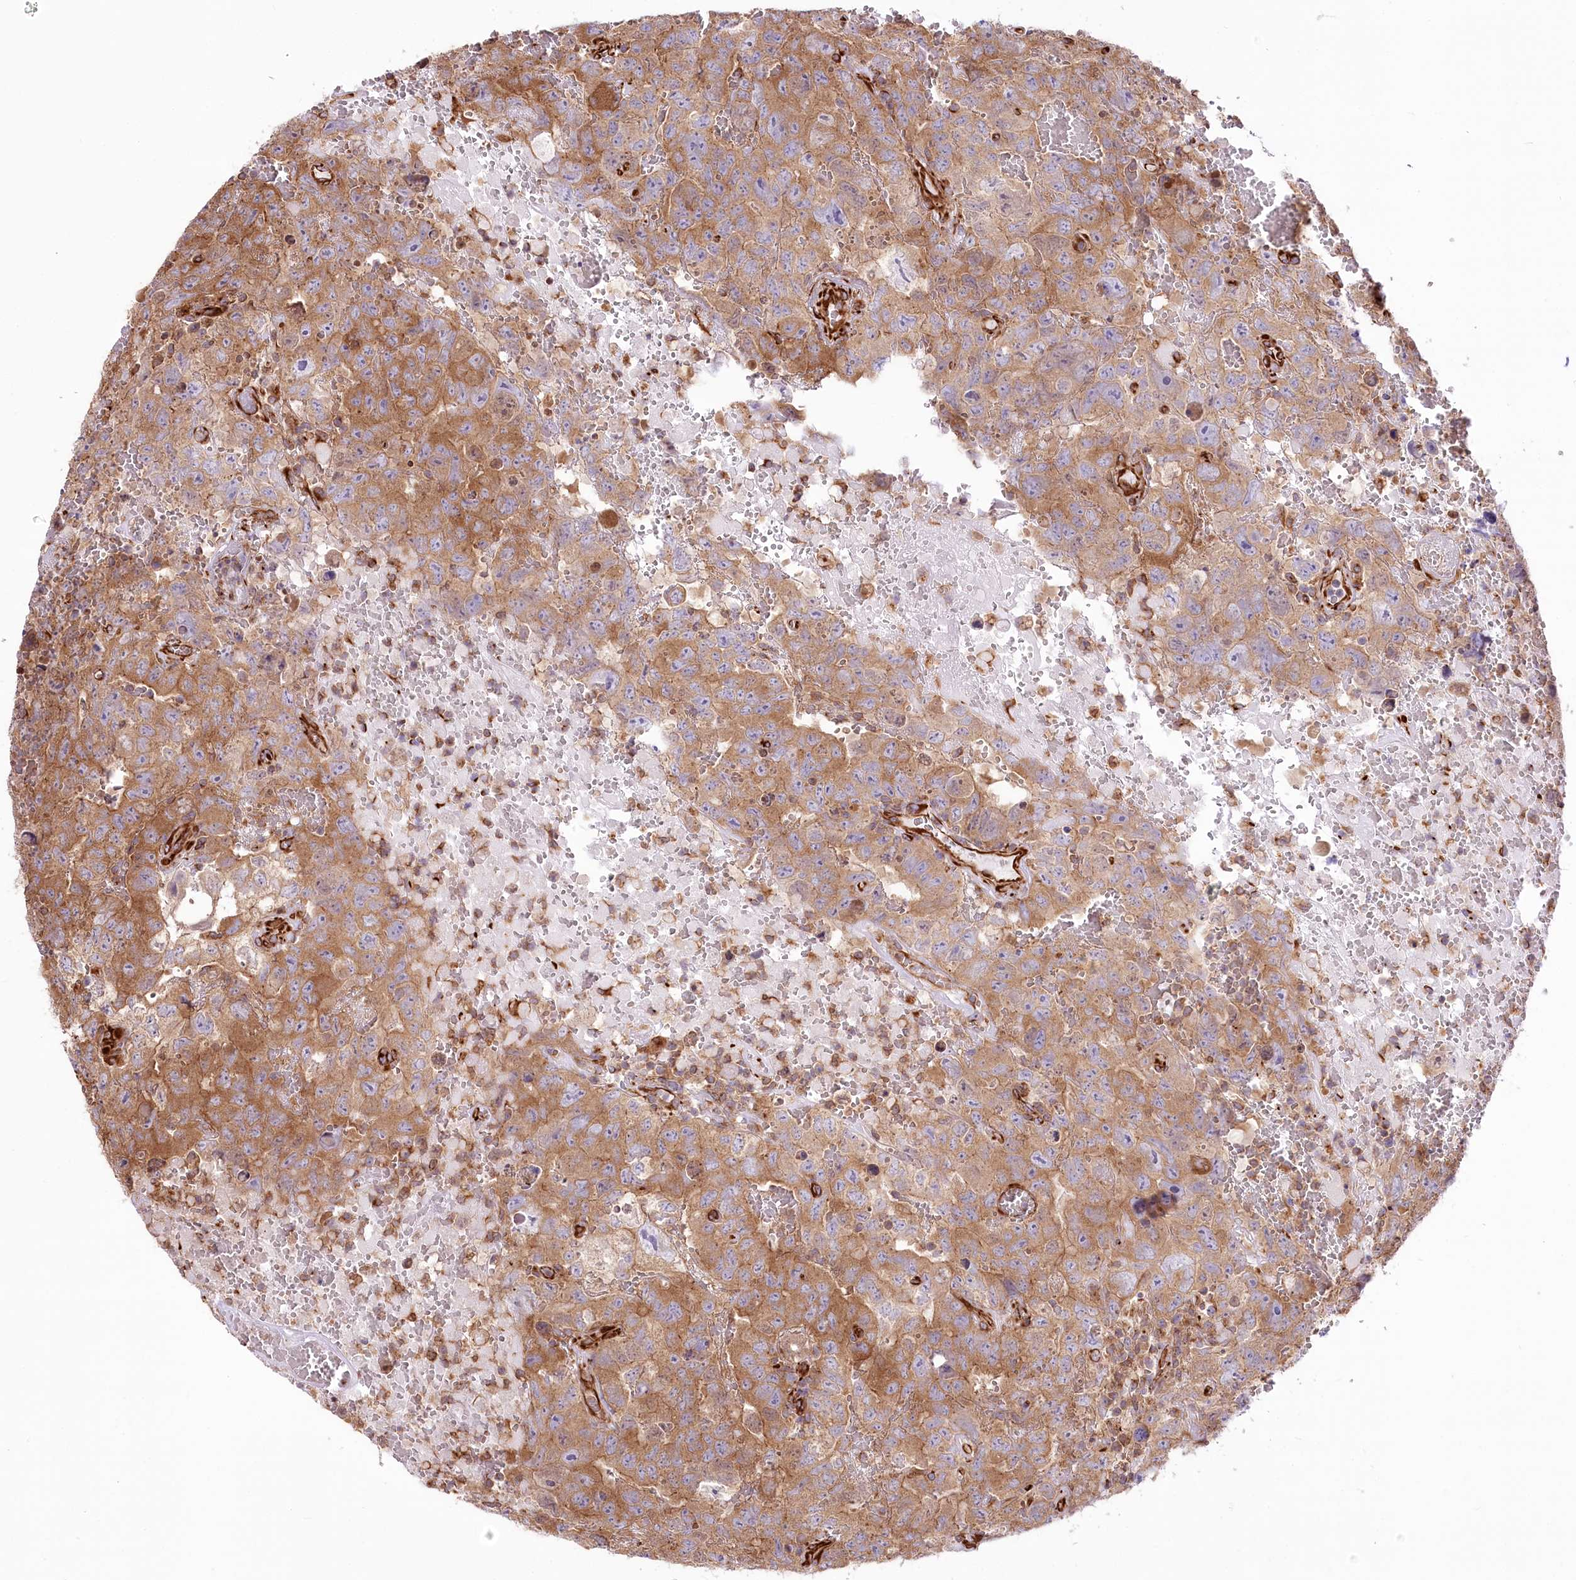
{"staining": {"intensity": "moderate", "quantity": ">75%", "location": "cytoplasmic/membranous"}, "tissue": "testis cancer", "cell_type": "Tumor cells", "image_type": "cancer", "snomed": [{"axis": "morphology", "description": "Carcinoma, Embryonal, NOS"}, {"axis": "topography", "description": "Testis"}], "caption": "Immunohistochemical staining of human testis cancer (embryonal carcinoma) reveals medium levels of moderate cytoplasmic/membranous expression in approximately >75% of tumor cells.", "gene": "TTC1", "patient": {"sex": "male", "age": 45}}